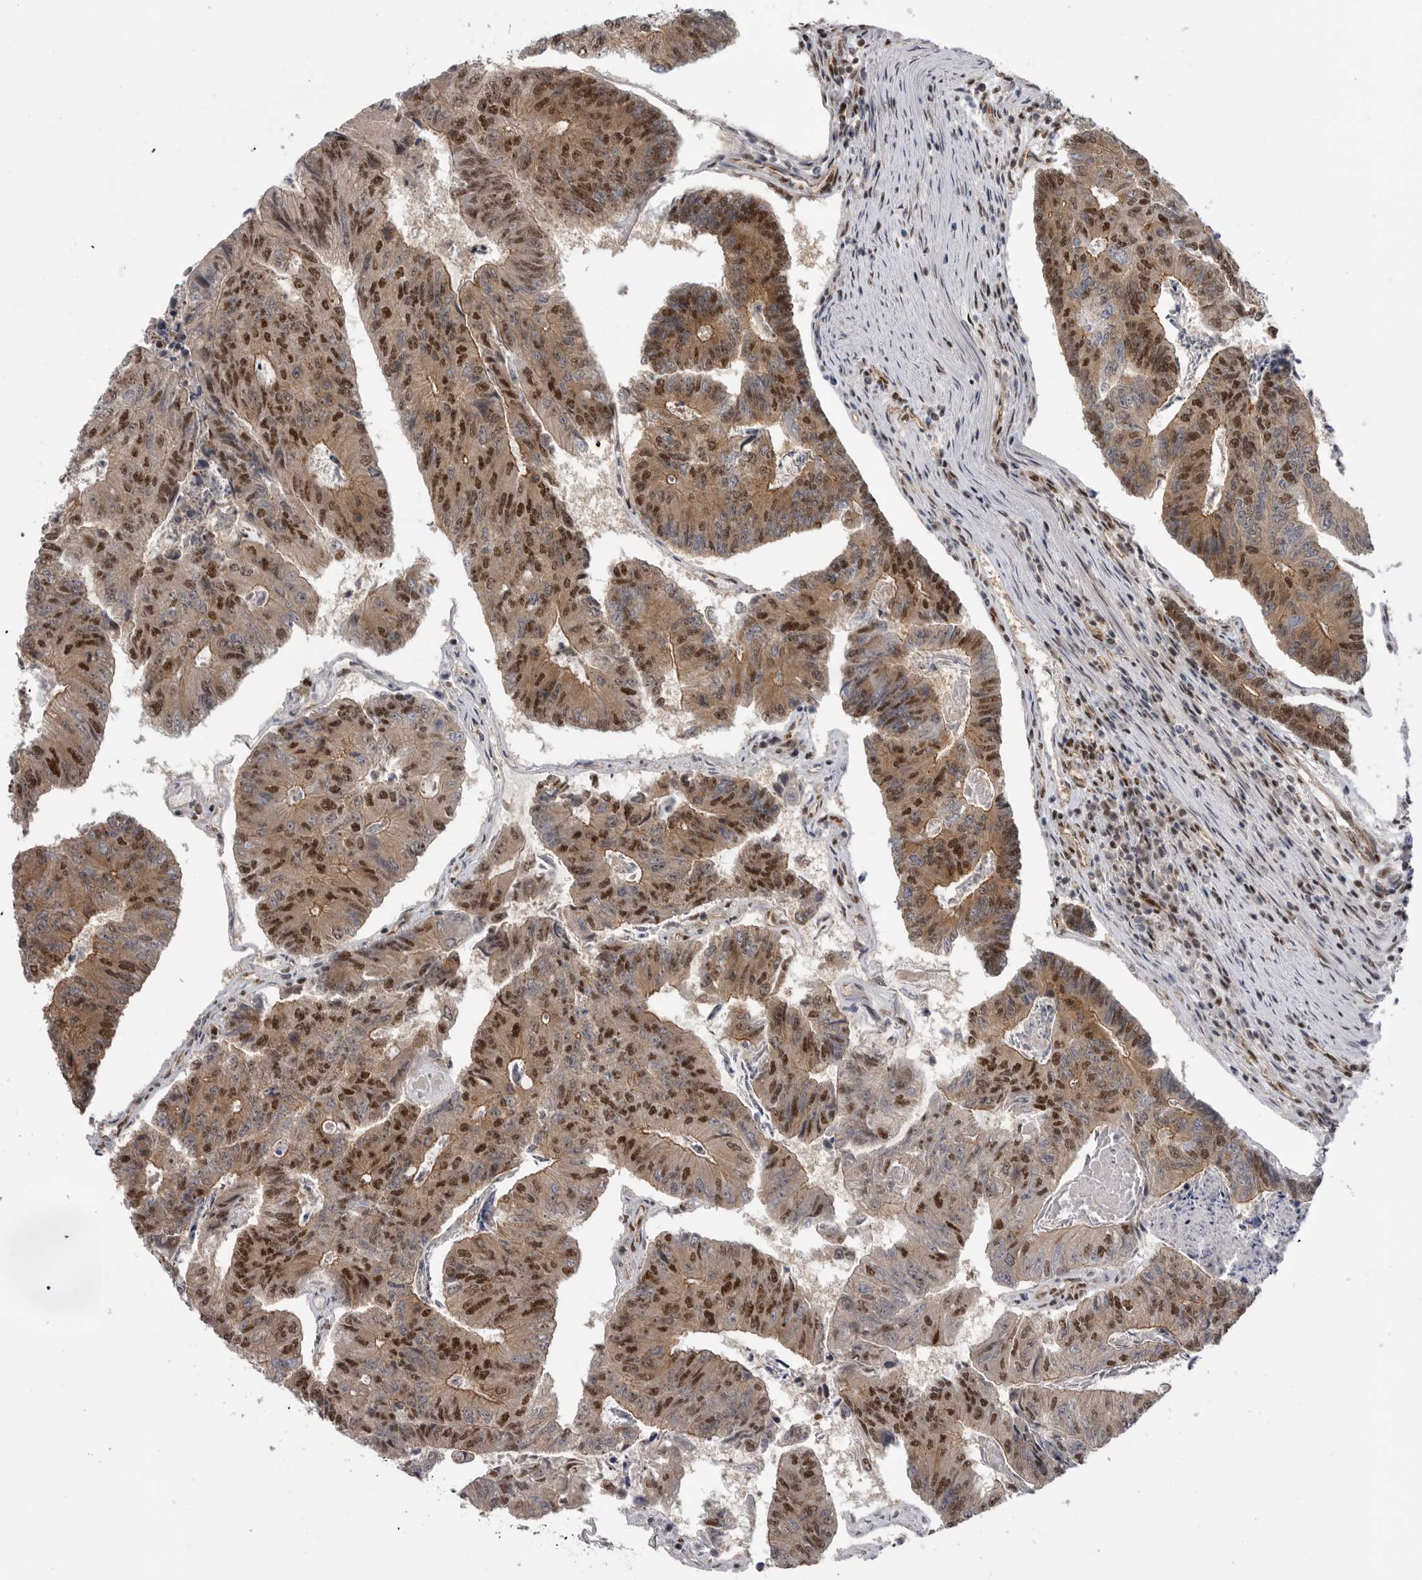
{"staining": {"intensity": "strong", "quantity": ">75%", "location": "cytoplasmic/membranous,nuclear"}, "tissue": "colorectal cancer", "cell_type": "Tumor cells", "image_type": "cancer", "snomed": [{"axis": "morphology", "description": "Adenocarcinoma, NOS"}, {"axis": "topography", "description": "Colon"}], "caption": "Brown immunohistochemical staining in human colorectal cancer shows strong cytoplasmic/membranous and nuclear staining in approximately >75% of tumor cells.", "gene": "PPP1R8", "patient": {"sex": "female", "age": 67}}